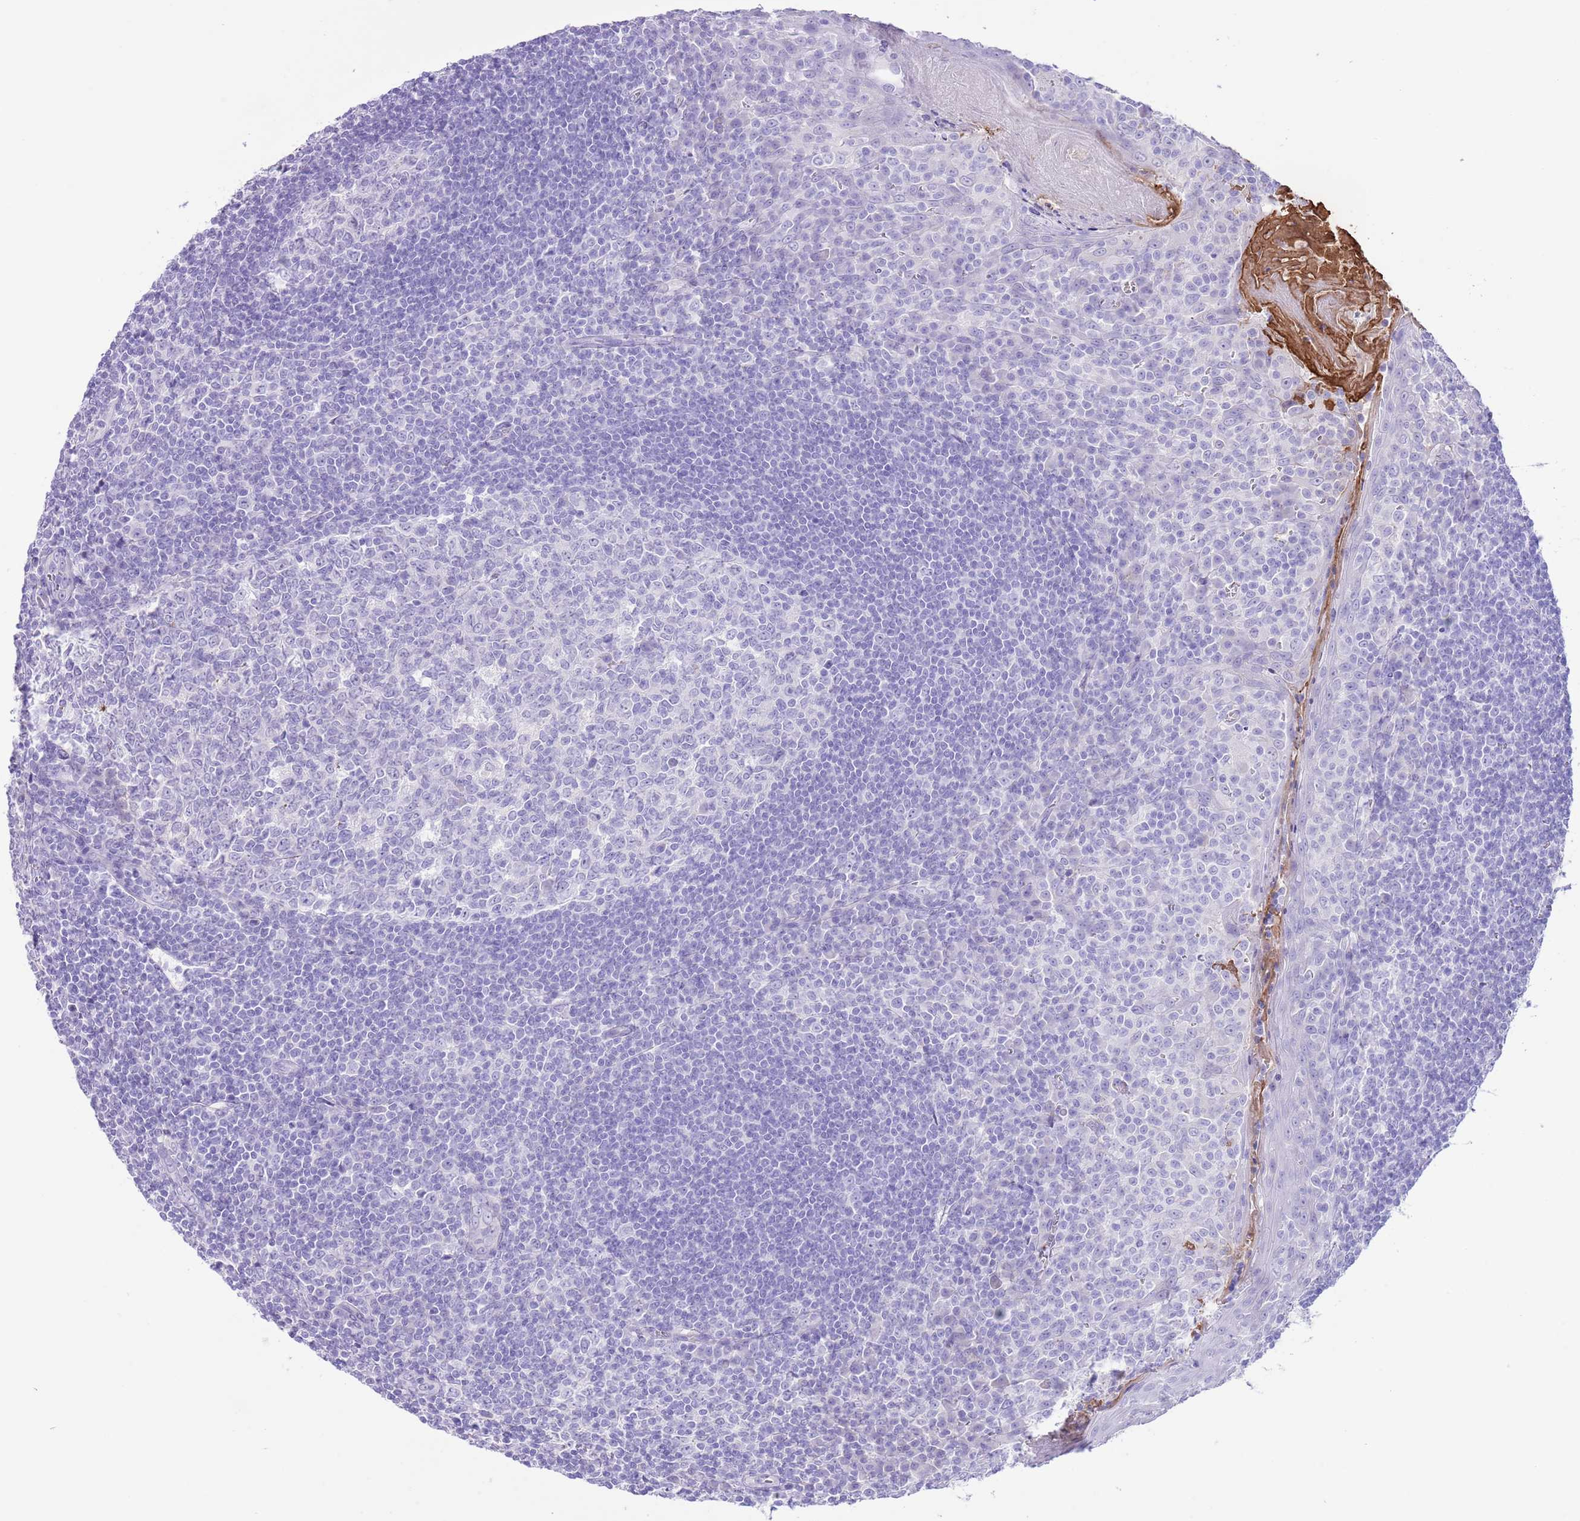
{"staining": {"intensity": "negative", "quantity": "none", "location": "none"}, "tissue": "tonsil", "cell_type": "Germinal center cells", "image_type": "normal", "snomed": [{"axis": "morphology", "description": "Normal tissue, NOS"}, {"axis": "topography", "description": "Tonsil"}], "caption": "Immunohistochemistry histopathology image of unremarkable tonsil stained for a protein (brown), which demonstrates no expression in germinal center cells.", "gene": "IGF1", "patient": {"sex": "male", "age": 27}}